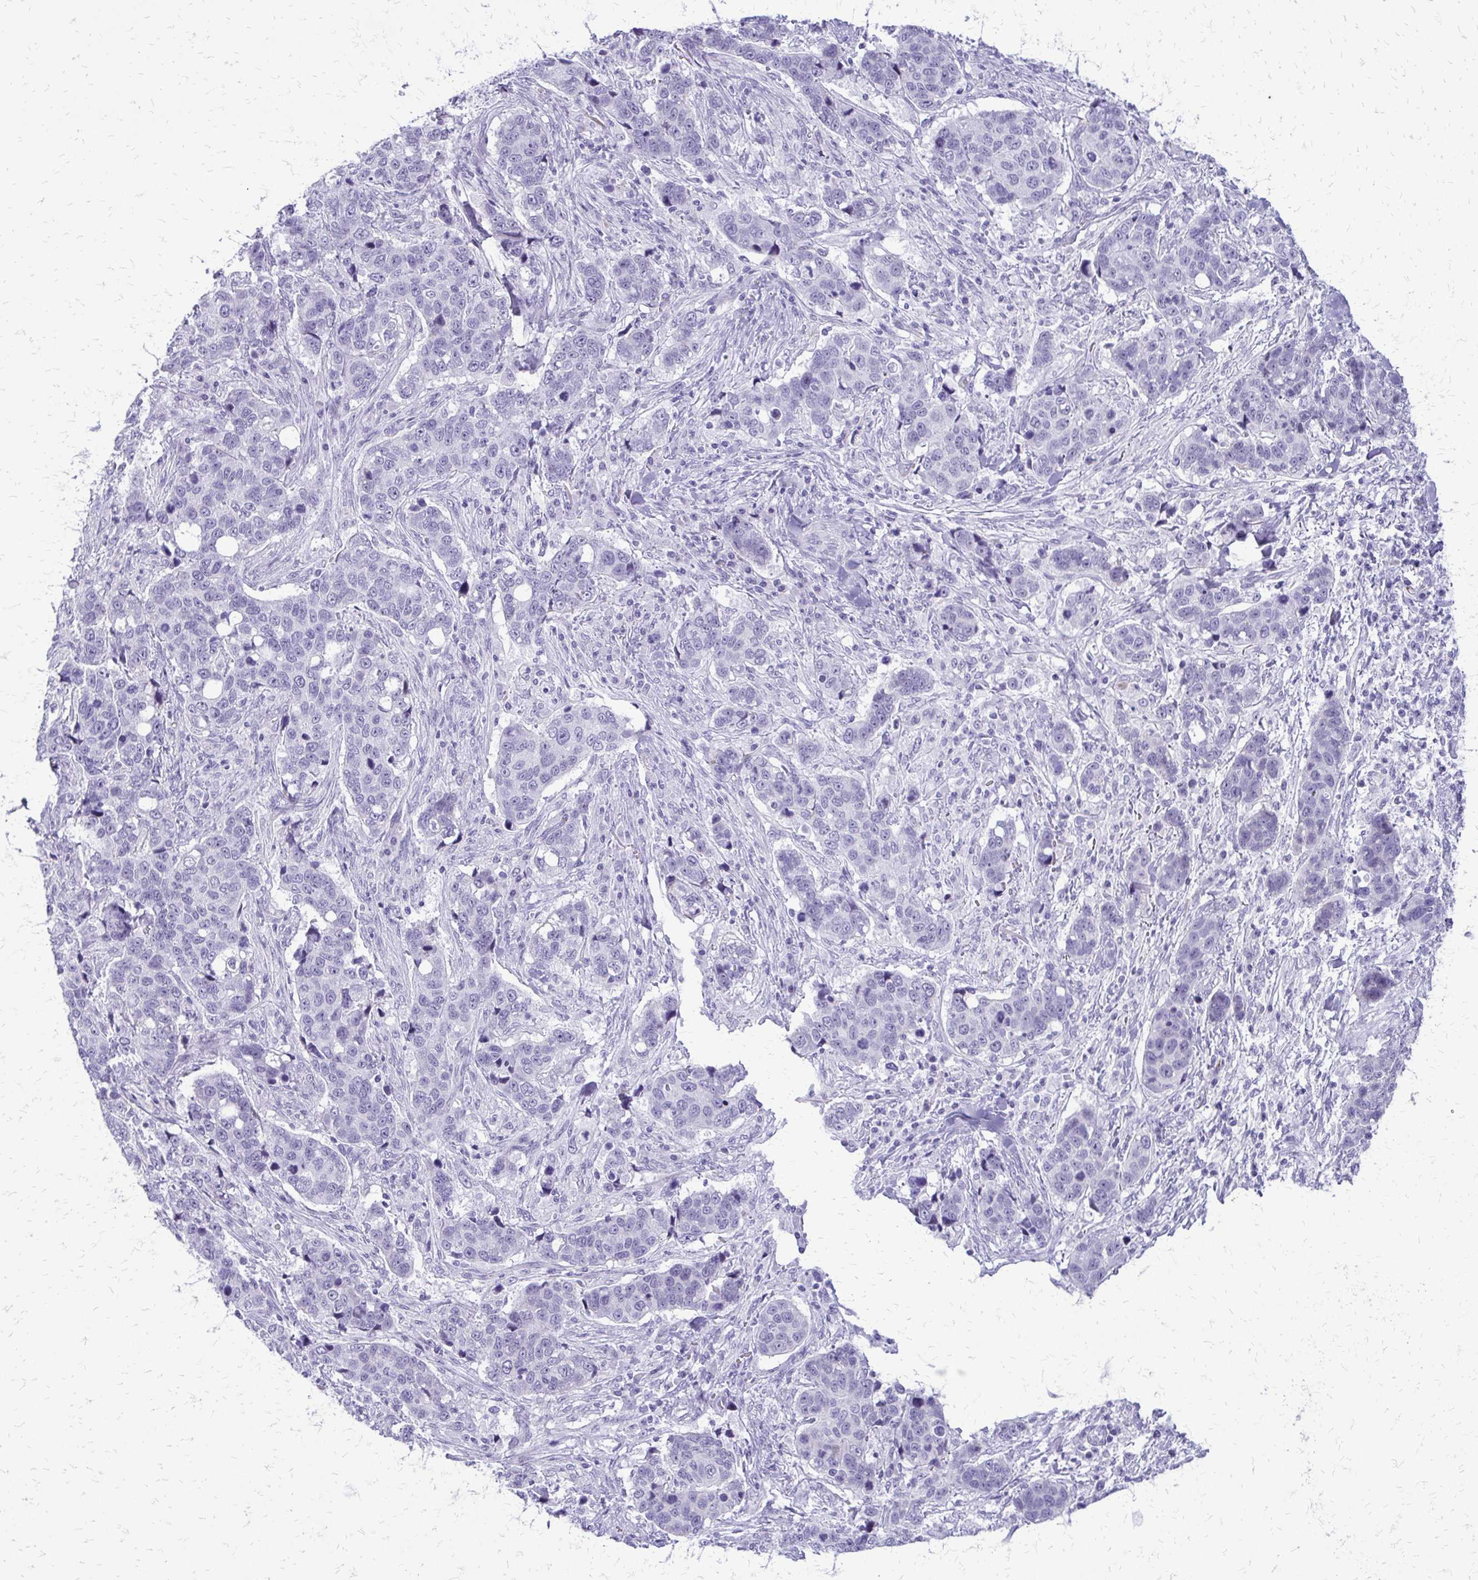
{"staining": {"intensity": "negative", "quantity": "none", "location": "none"}, "tissue": "lung cancer", "cell_type": "Tumor cells", "image_type": "cancer", "snomed": [{"axis": "morphology", "description": "Squamous cell carcinoma, NOS"}, {"axis": "topography", "description": "Lymph node"}, {"axis": "topography", "description": "Lung"}], "caption": "An immunohistochemistry photomicrograph of lung cancer is shown. There is no staining in tumor cells of lung cancer.", "gene": "FAM162B", "patient": {"sex": "male", "age": 61}}